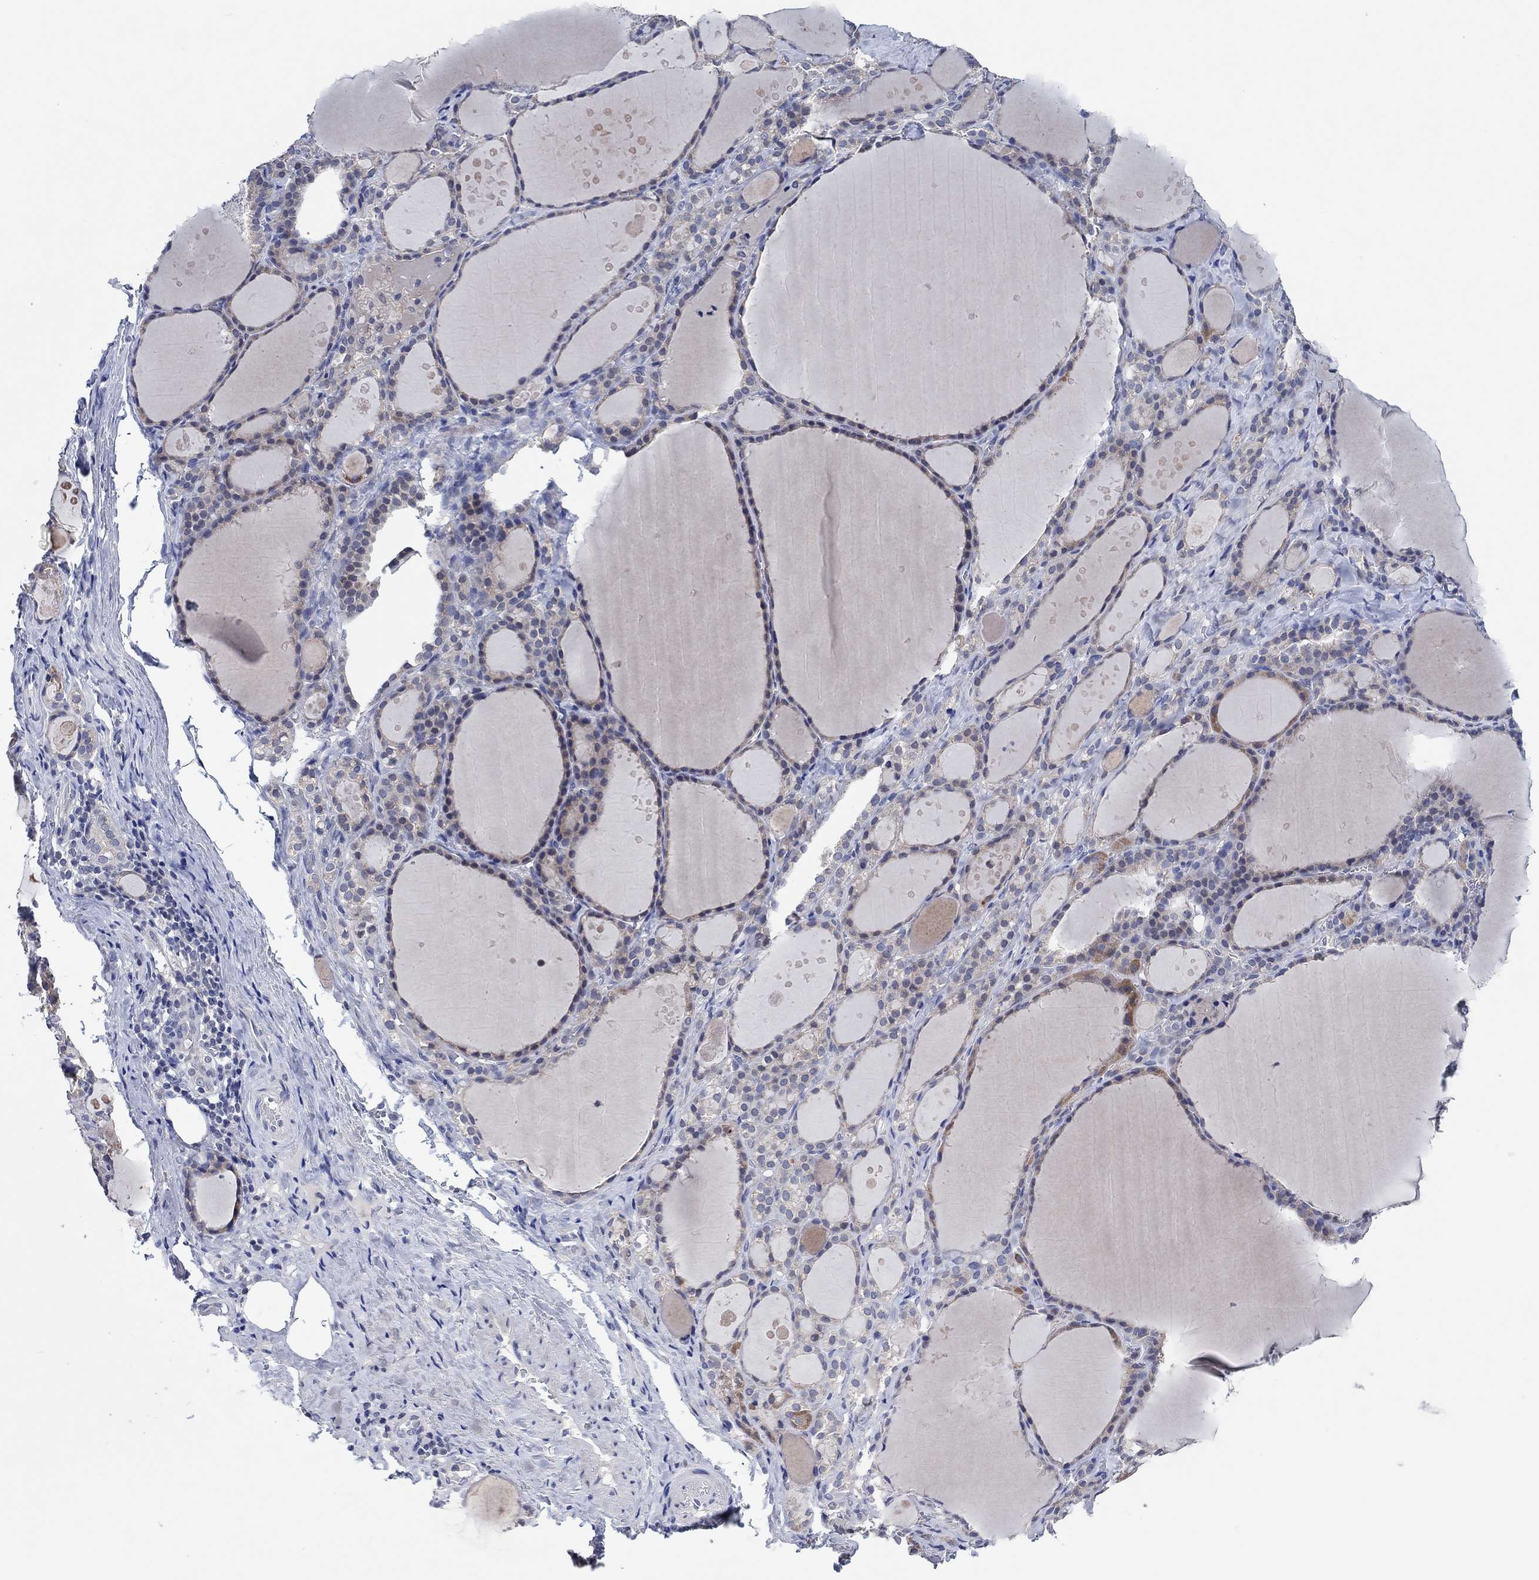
{"staining": {"intensity": "weak", "quantity": "25%-75%", "location": "cytoplasmic/membranous"}, "tissue": "thyroid gland", "cell_type": "Glandular cells", "image_type": "normal", "snomed": [{"axis": "morphology", "description": "Normal tissue, NOS"}, {"axis": "topography", "description": "Thyroid gland"}], "caption": "Glandular cells show low levels of weak cytoplasmic/membranous positivity in about 25%-75% of cells in normal thyroid gland. The protein is stained brown, and the nuclei are stained in blue (DAB (3,3'-diaminobenzidine) IHC with brightfield microscopy, high magnification).", "gene": "PRRT3", "patient": {"sex": "male", "age": 68}}